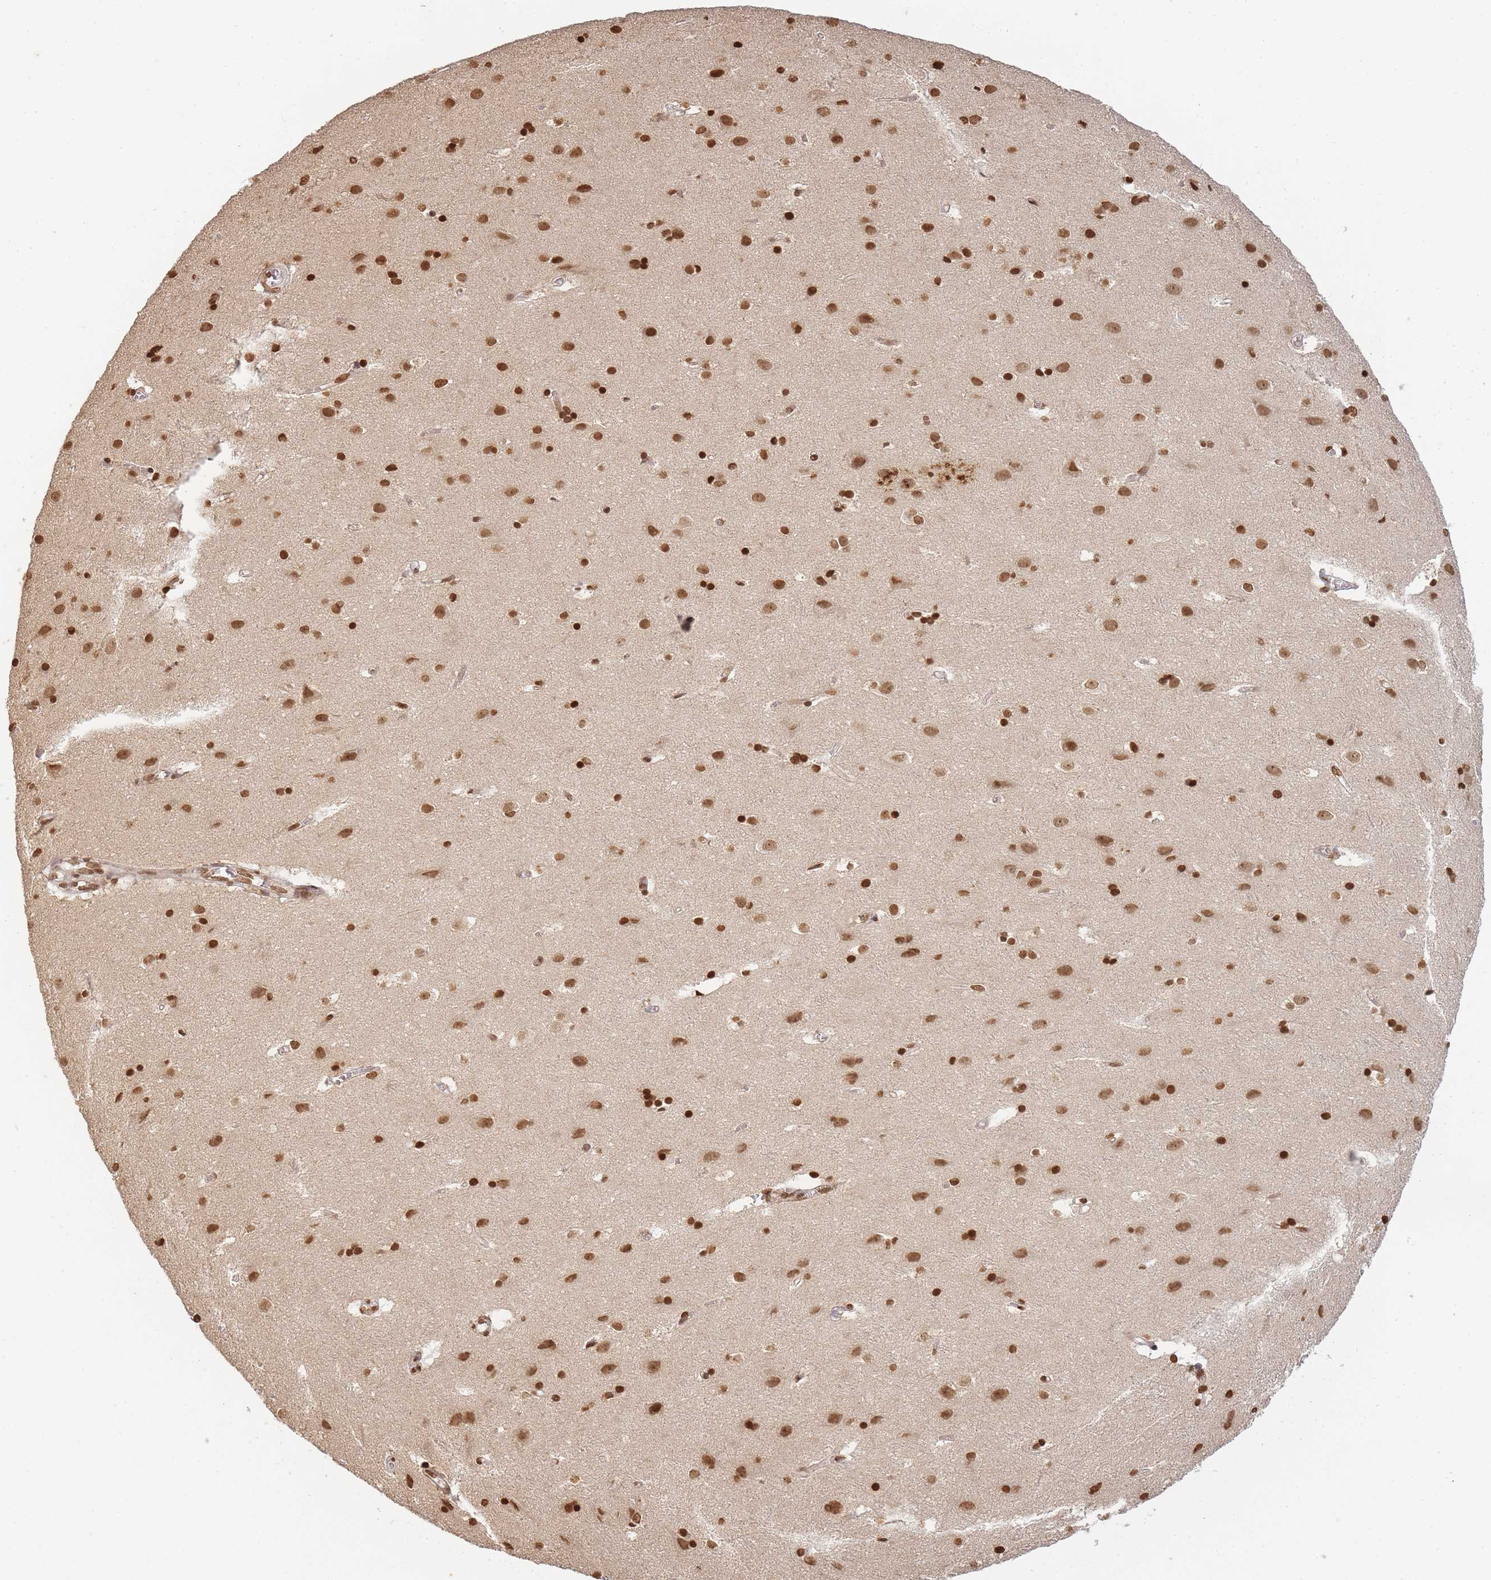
{"staining": {"intensity": "moderate", "quantity": ">75%", "location": "nuclear"}, "tissue": "cerebral cortex", "cell_type": "Endothelial cells", "image_type": "normal", "snomed": [{"axis": "morphology", "description": "Normal tissue, NOS"}, {"axis": "topography", "description": "Cerebral cortex"}], "caption": "Moderate nuclear positivity is present in approximately >75% of endothelial cells in unremarkable cerebral cortex. The protein of interest is shown in brown color, while the nuclei are stained blue.", "gene": "WWTR1", "patient": {"sex": "male", "age": 54}}